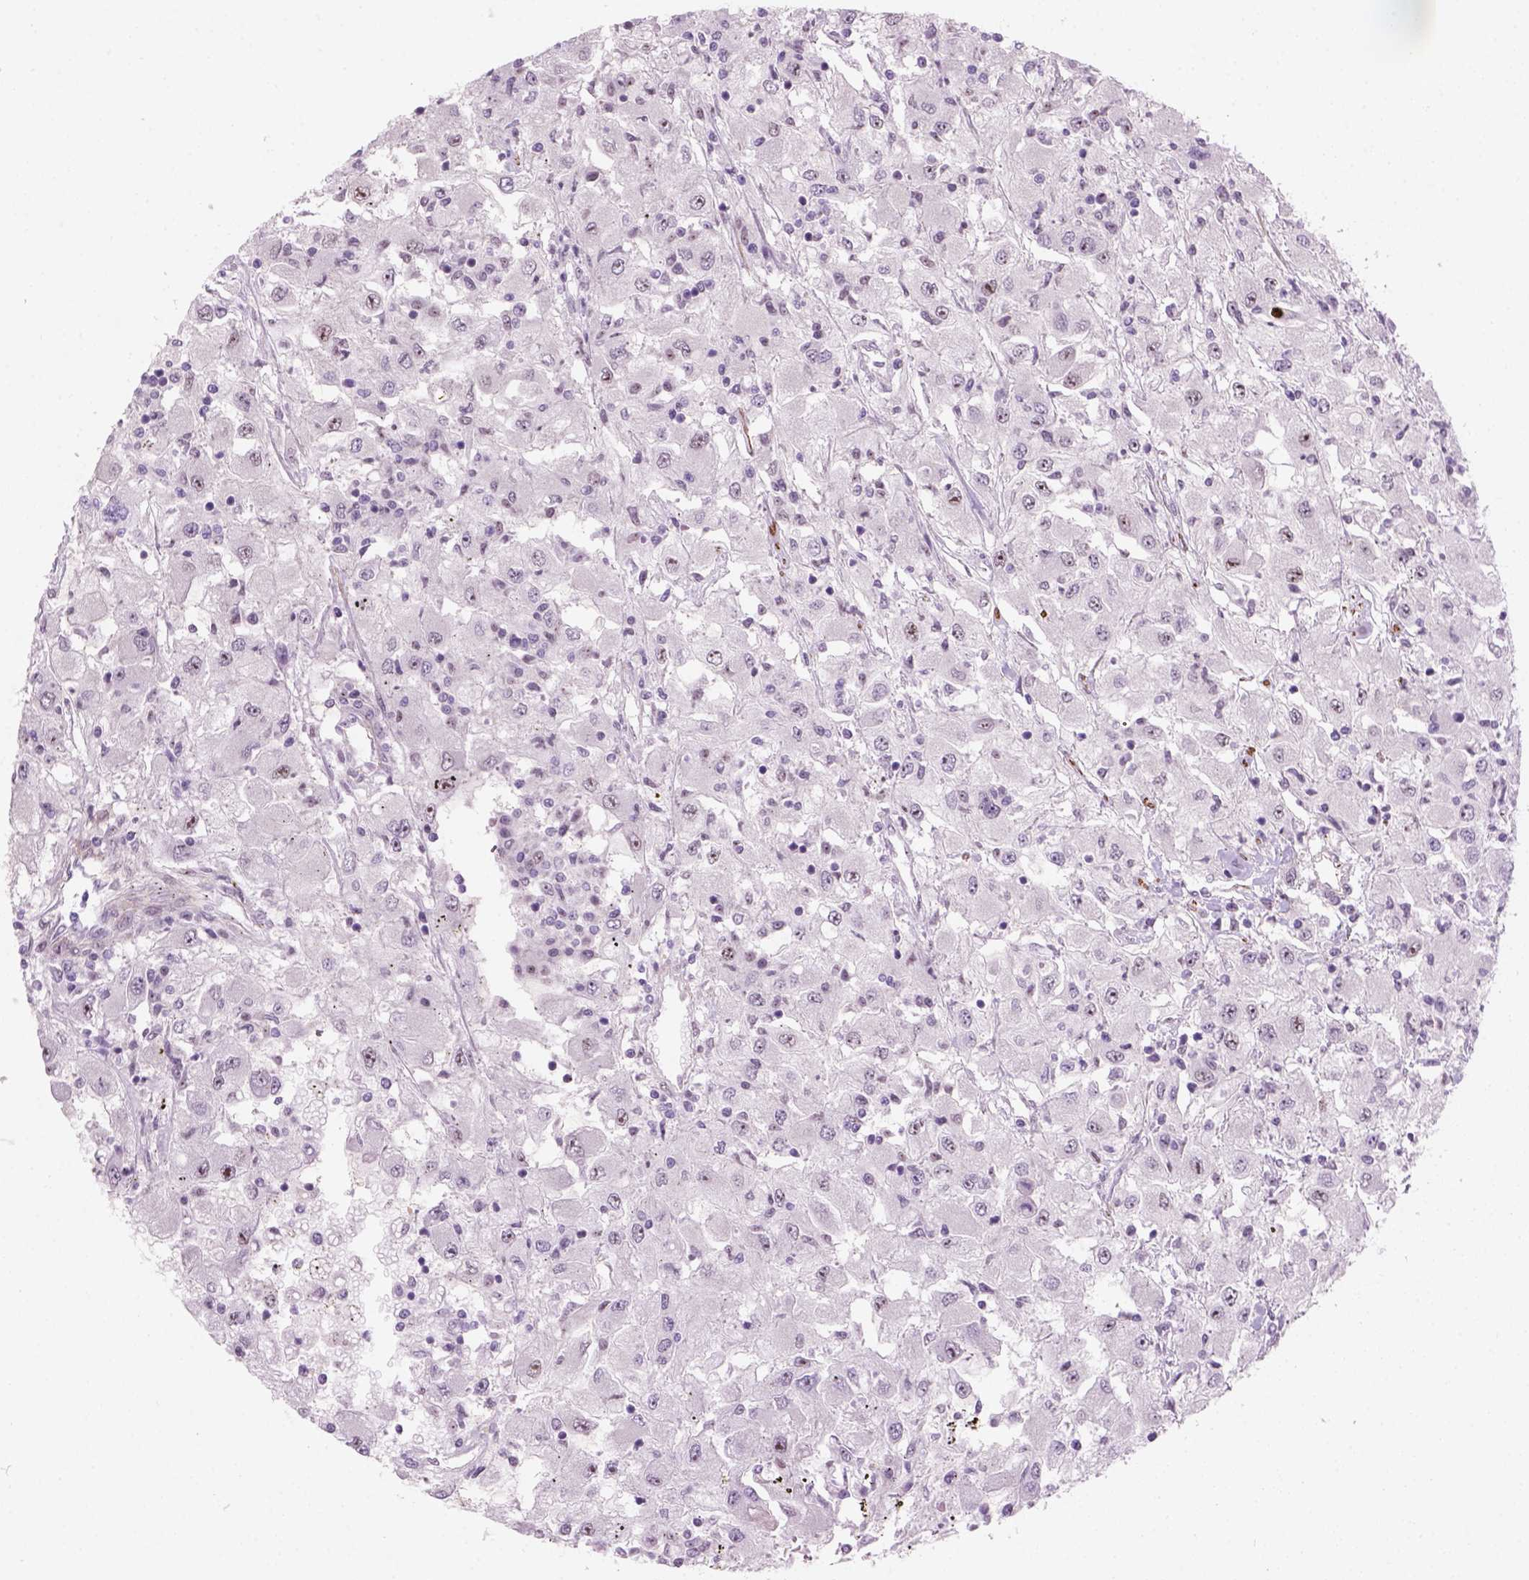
{"staining": {"intensity": "weak", "quantity": ">75%", "location": "nuclear"}, "tissue": "renal cancer", "cell_type": "Tumor cells", "image_type": "cancer", "snomed": [{"axis": "morphology", "description": "Adenocarcinoma, NOS"}, {"axis": "topography", "description": "Kidney"}], "caption": "The histopathology image displays a brown stain indicating the presence of a protein in the nuclear of tumor cells in renal adenocarcinoma. (DAB IHC, brown staining for protein, blue staining for nuclei).", "gene": "RRS1", "patient": {"sex": "female", "age": 67}}